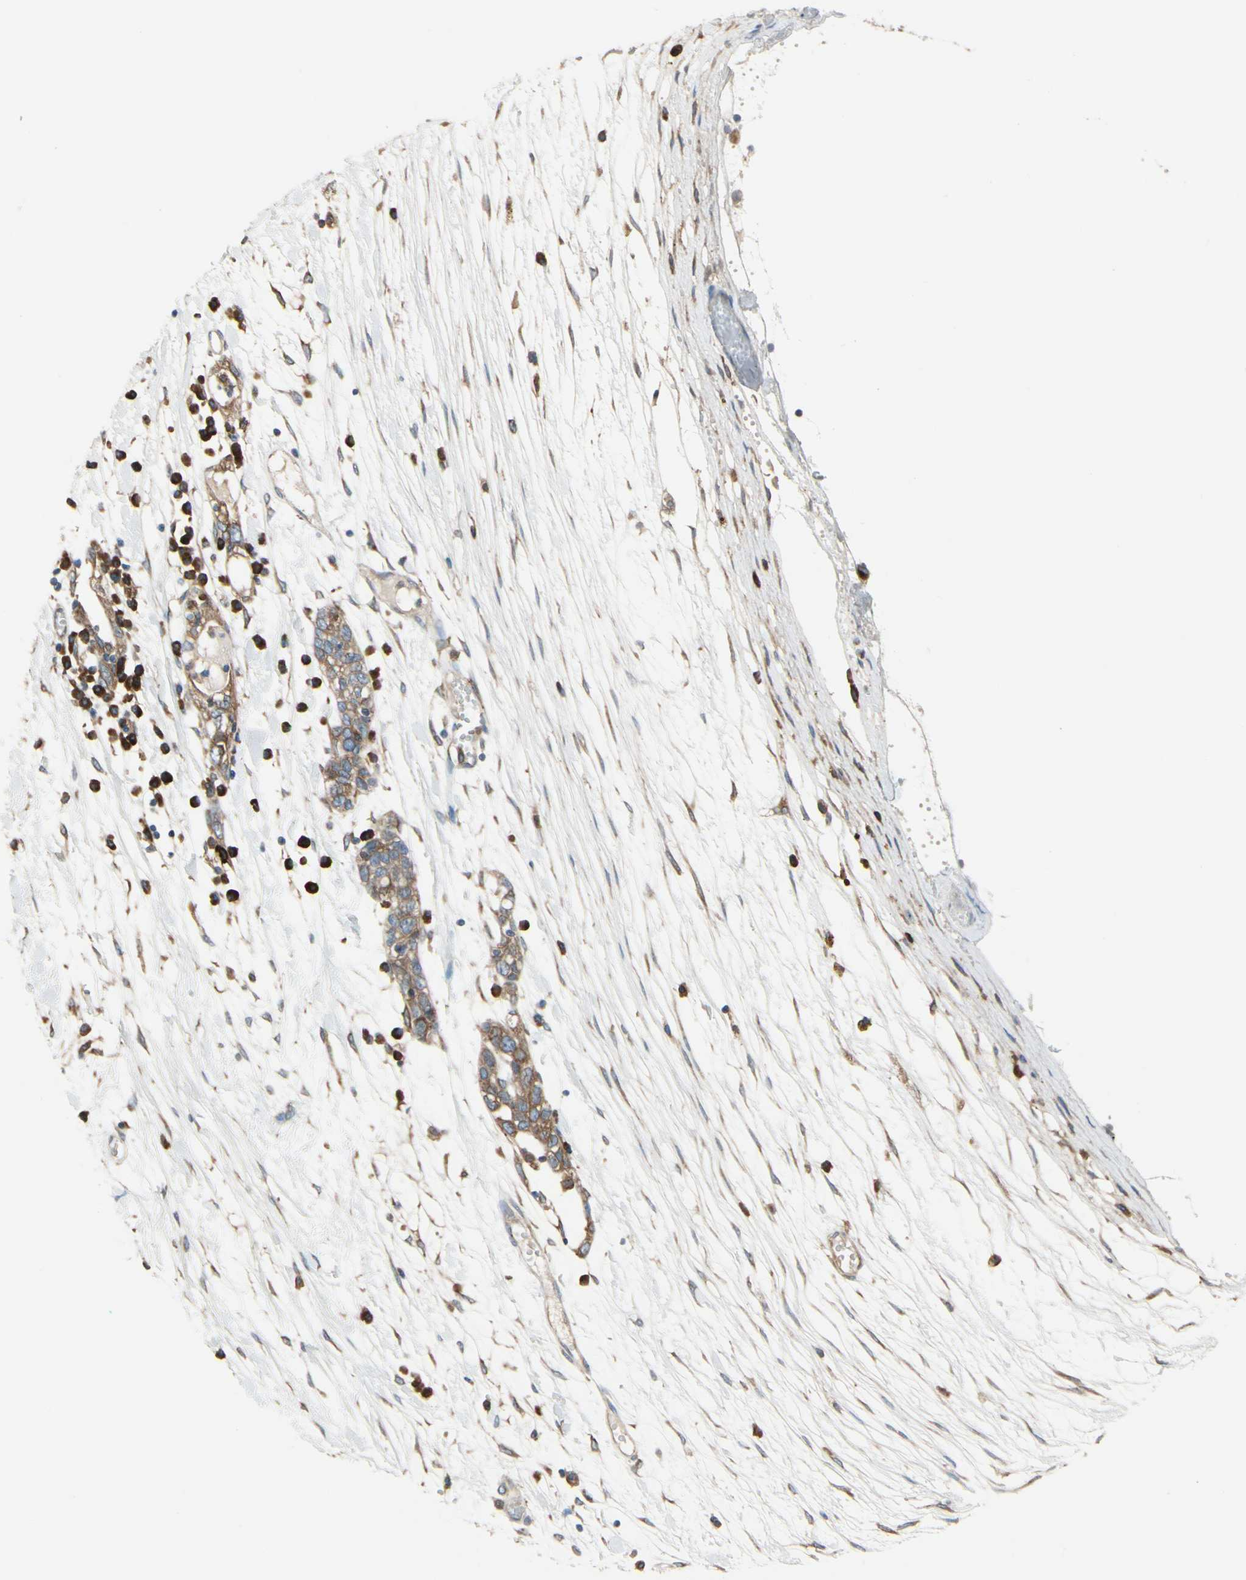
{"staining": {"intensity": "moderate", "quantity": ">75%", "location": "cytoplasmic/membranous"}, "tissue": "ovarian cancer", "cell_type": "Tumor cells", "image_type": "cancer", "snomed": [{"axis": "morphology", "description": "Cystadenocarcinoma, serous, NOS"}, {"axis": "topography", "description": "Ovary"}], "caption": "Ovarian serous cystadenocarcinoma stained with immunohistochemistry reveals moderate cytoplasmic/membranous positivity in approximately >75% of tumor cells. The staining was performed using DAB (3,3'-diaminobenzidine) to visualize the protein expression in brown, while the nuclei were stained in blue with hematoxylin (Magnification: 20x).", "gene": "CLCC1", "patient": {"sex": "female", "age": 71}}